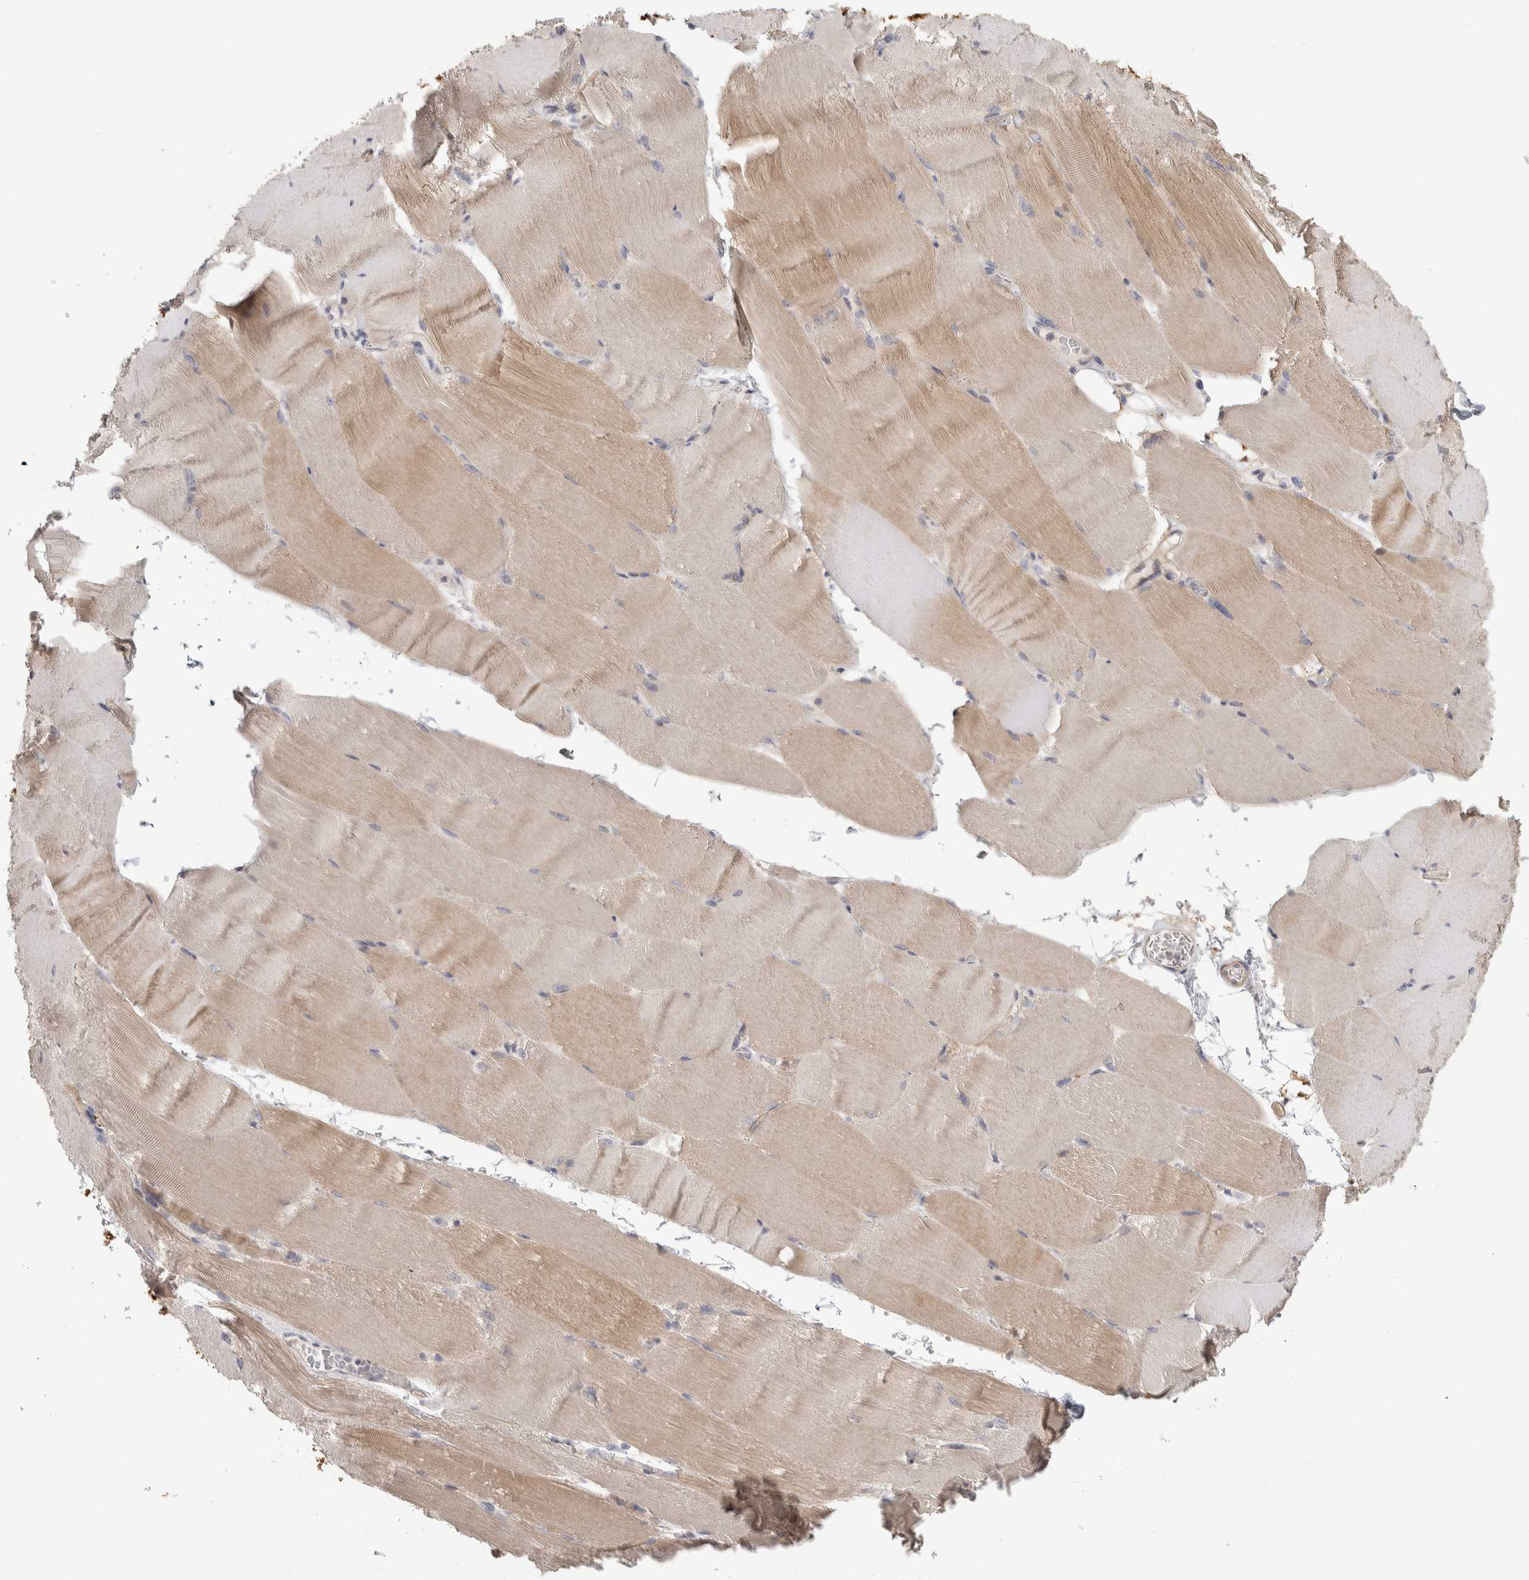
{"staining": {"intensity": "weak", "quantity": ">75%", "location": "cytoplasmic/membranous"}, "tissue": "skeletal muscle", "cell_type": "Myocytes", "image_type": "normal", "snomed": [{"axis": "morphology", "description": "Normal tissue, NOS"}, {"axis": "topography", "description": "Skeletal muscle"}, {"axis": "topography", "description": "Parathyroid gland"}], "caption": "Immunohistochemical staining of unremarkable human skeletal muscle reveals weak cytoplasmic/membranous protein positivity in about >75% of myocytes.", "gene": "DCXR", "patient": {"sex": "female", "age": 37}}